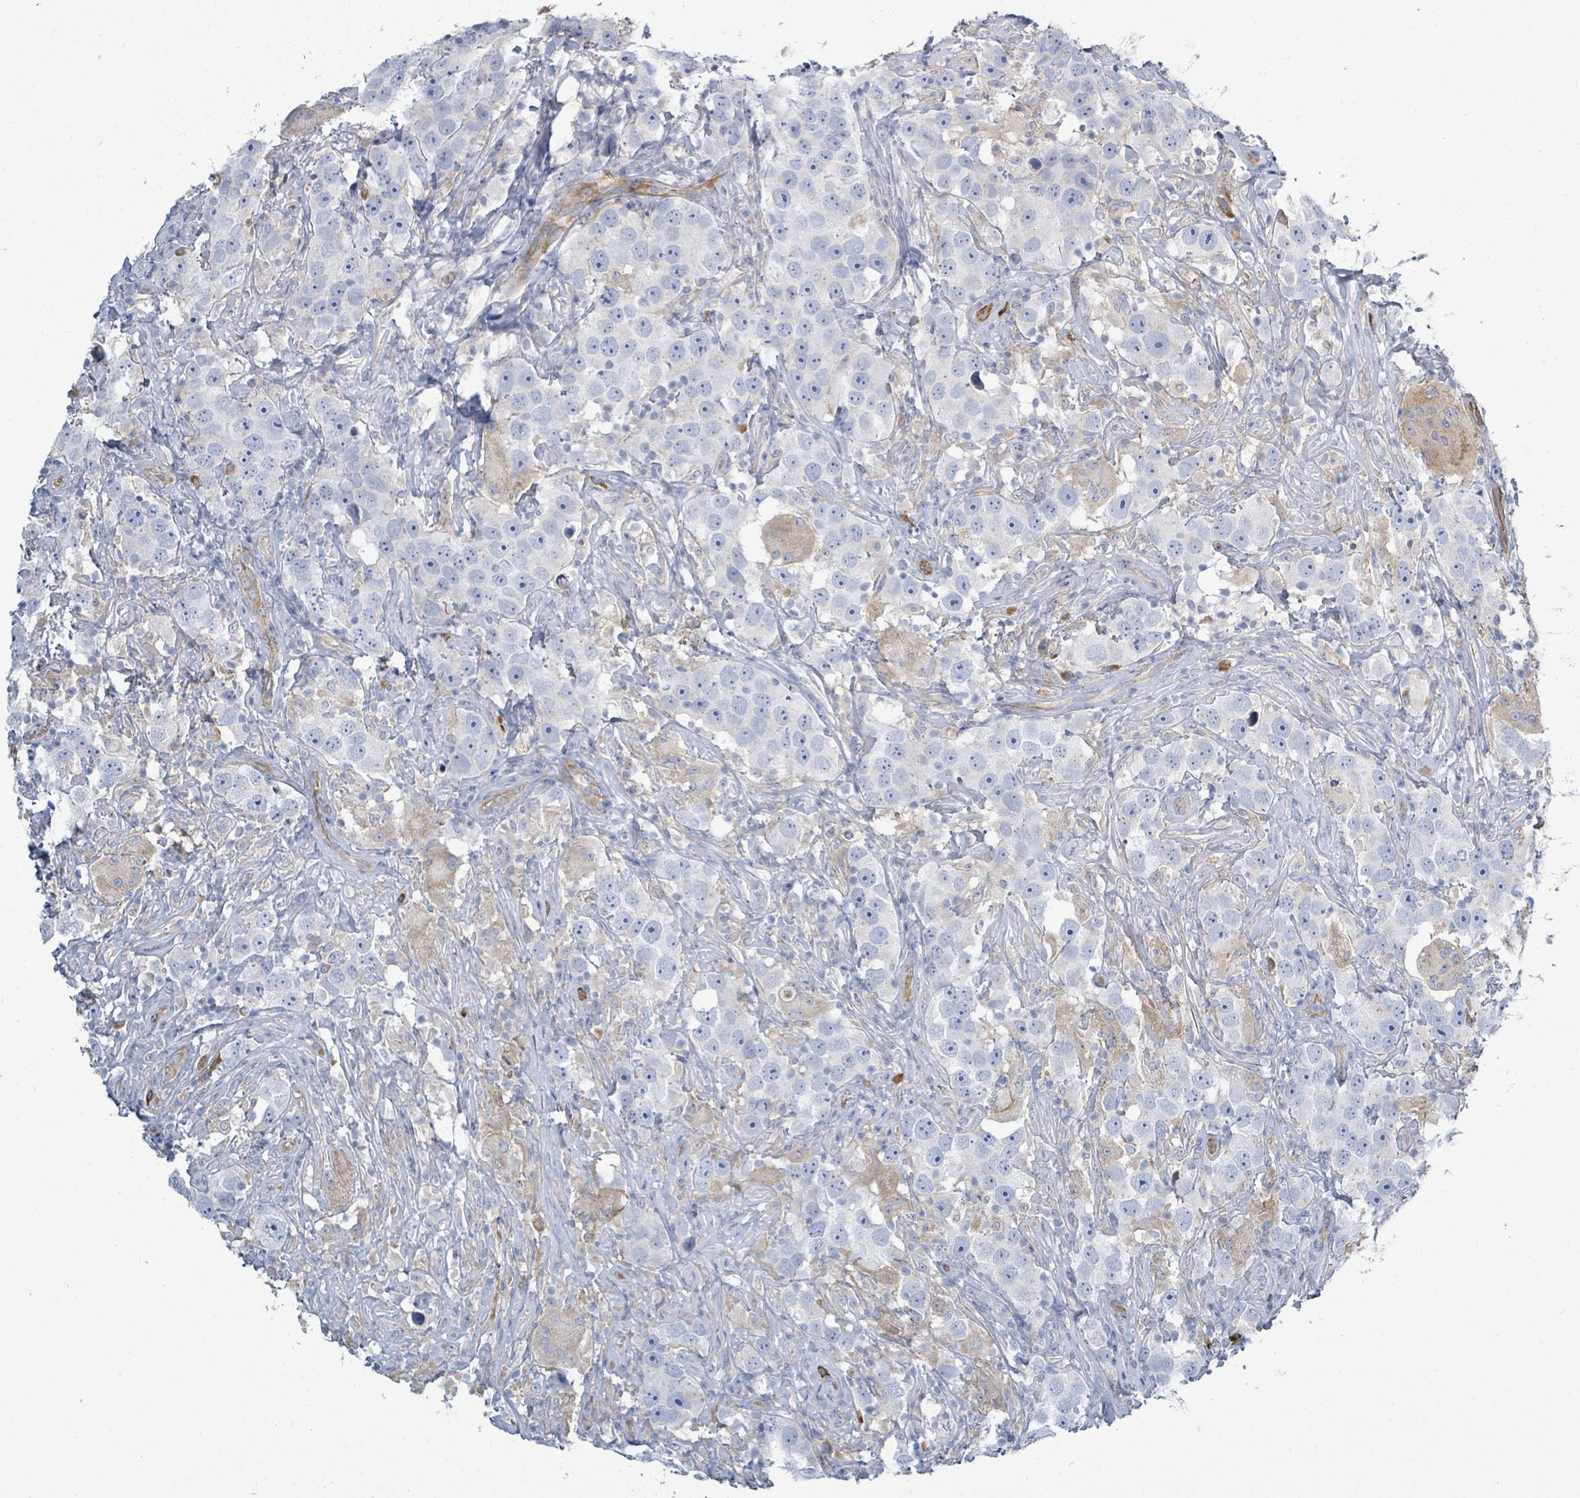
{"staining": {"intensity": "negative", "quantity": "none", "location": "none"}, "tissue": "testis cancer", "cell_type": "Tumor cells", "image_type": "cancer", "snomed": [{"axis": "morphology", "description": "Seminoma, NOS"}, {"axis": "topography", "description": "Testis"}], "caption": "A micrograph of human seminoma (testis) is negative for staining in tumor cells.", "gene": "SIRPB1", "patient": {"sex": "male", "age": 49}}